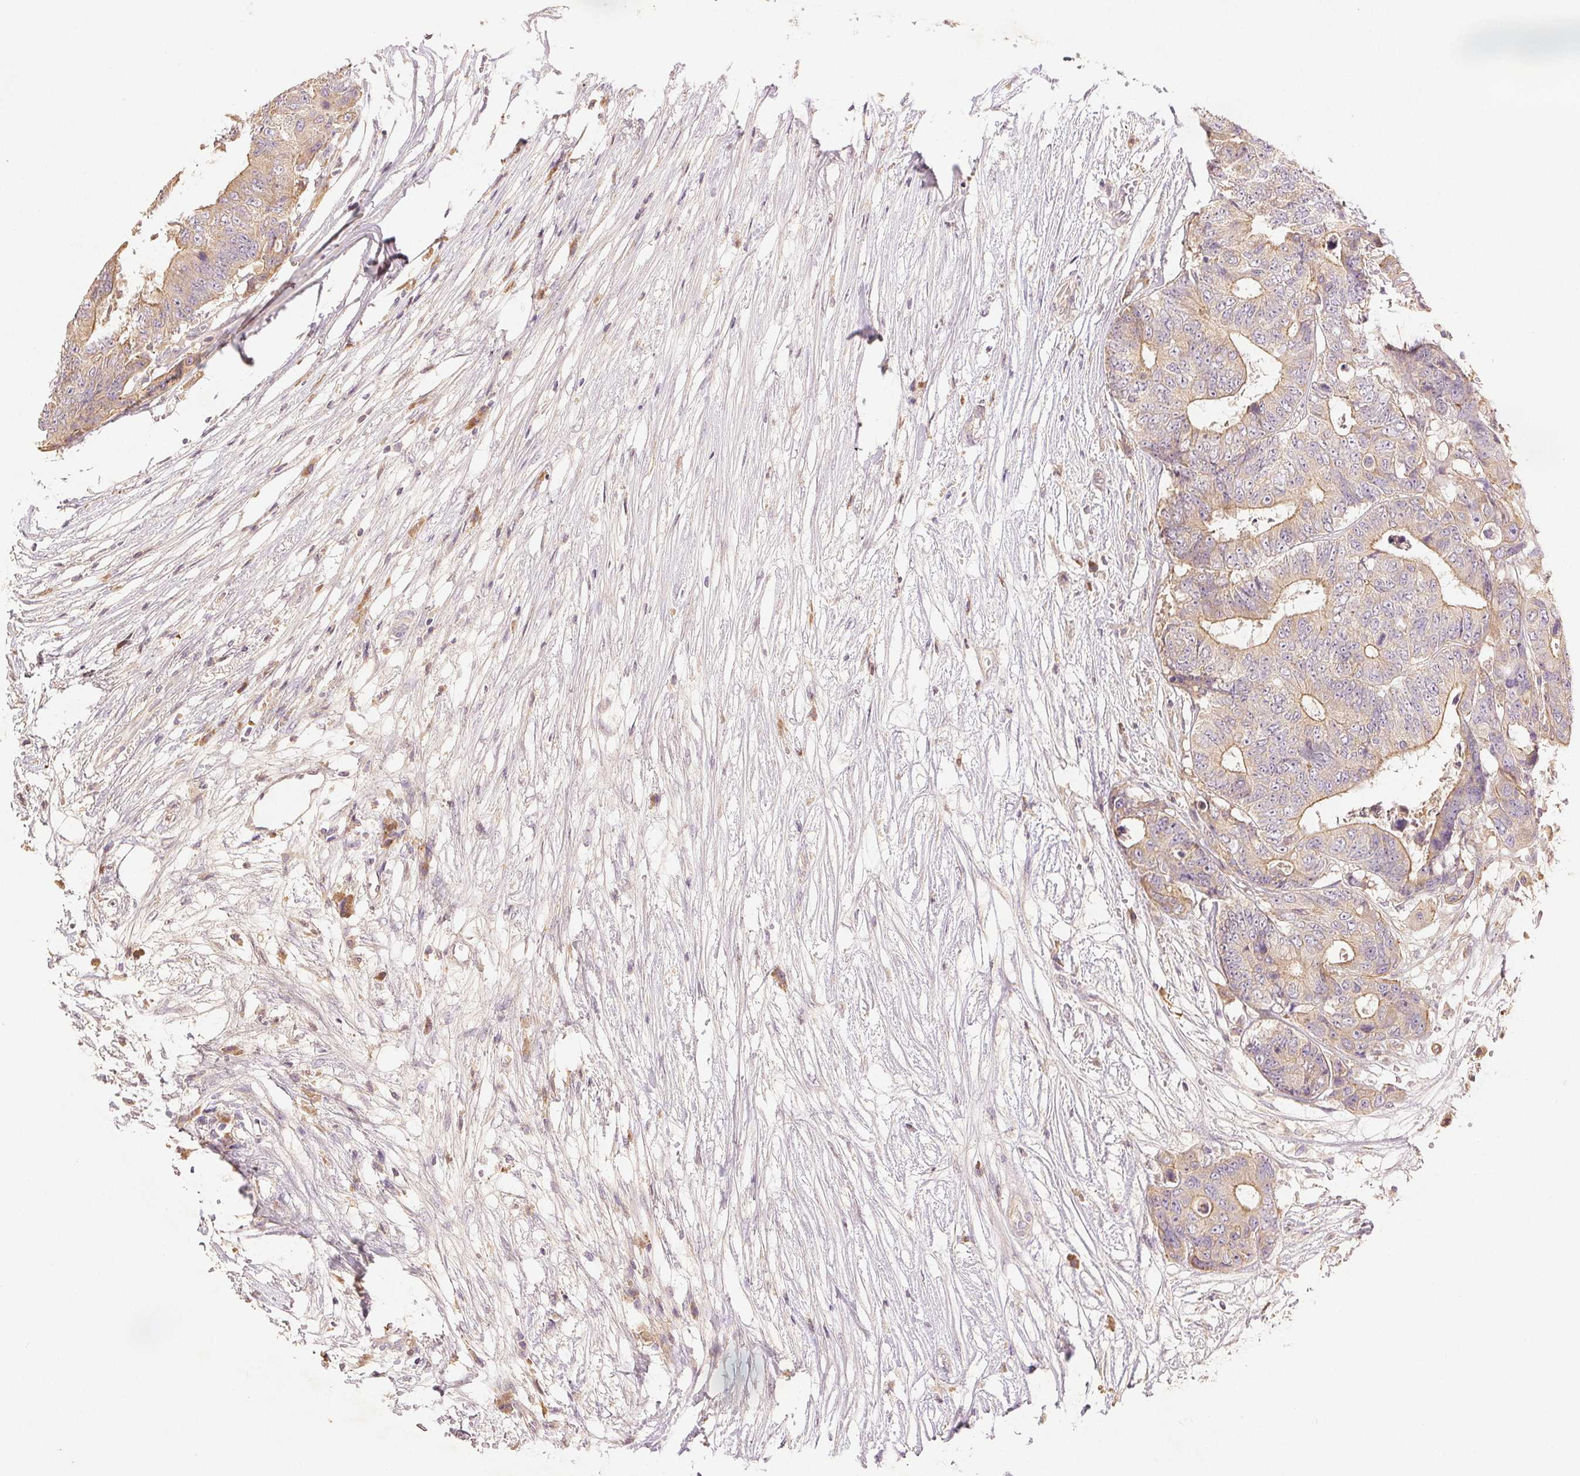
{"staining": {"intensity": "weak", "quantity": "25%-75%", "location": "cytoplasmic/membranous"}, "tissue": "colorectal cancer", "cell_type": "Tumor cells", "image_type": "cancer", "snomed": [{"axis": "morphology", "description": "Adenocarcinoma, NOS"}, {"axis": "topography", "description": "Colon"}], "caption": "Protein staining of adenocarcinoma (colorectal) tissue reveals weak cytoplasmic/membranous positivity in approximately 25%-75% of tumor cells.", "gene": "YIF1B", "patient": {"sex": "female", "age": 48}}